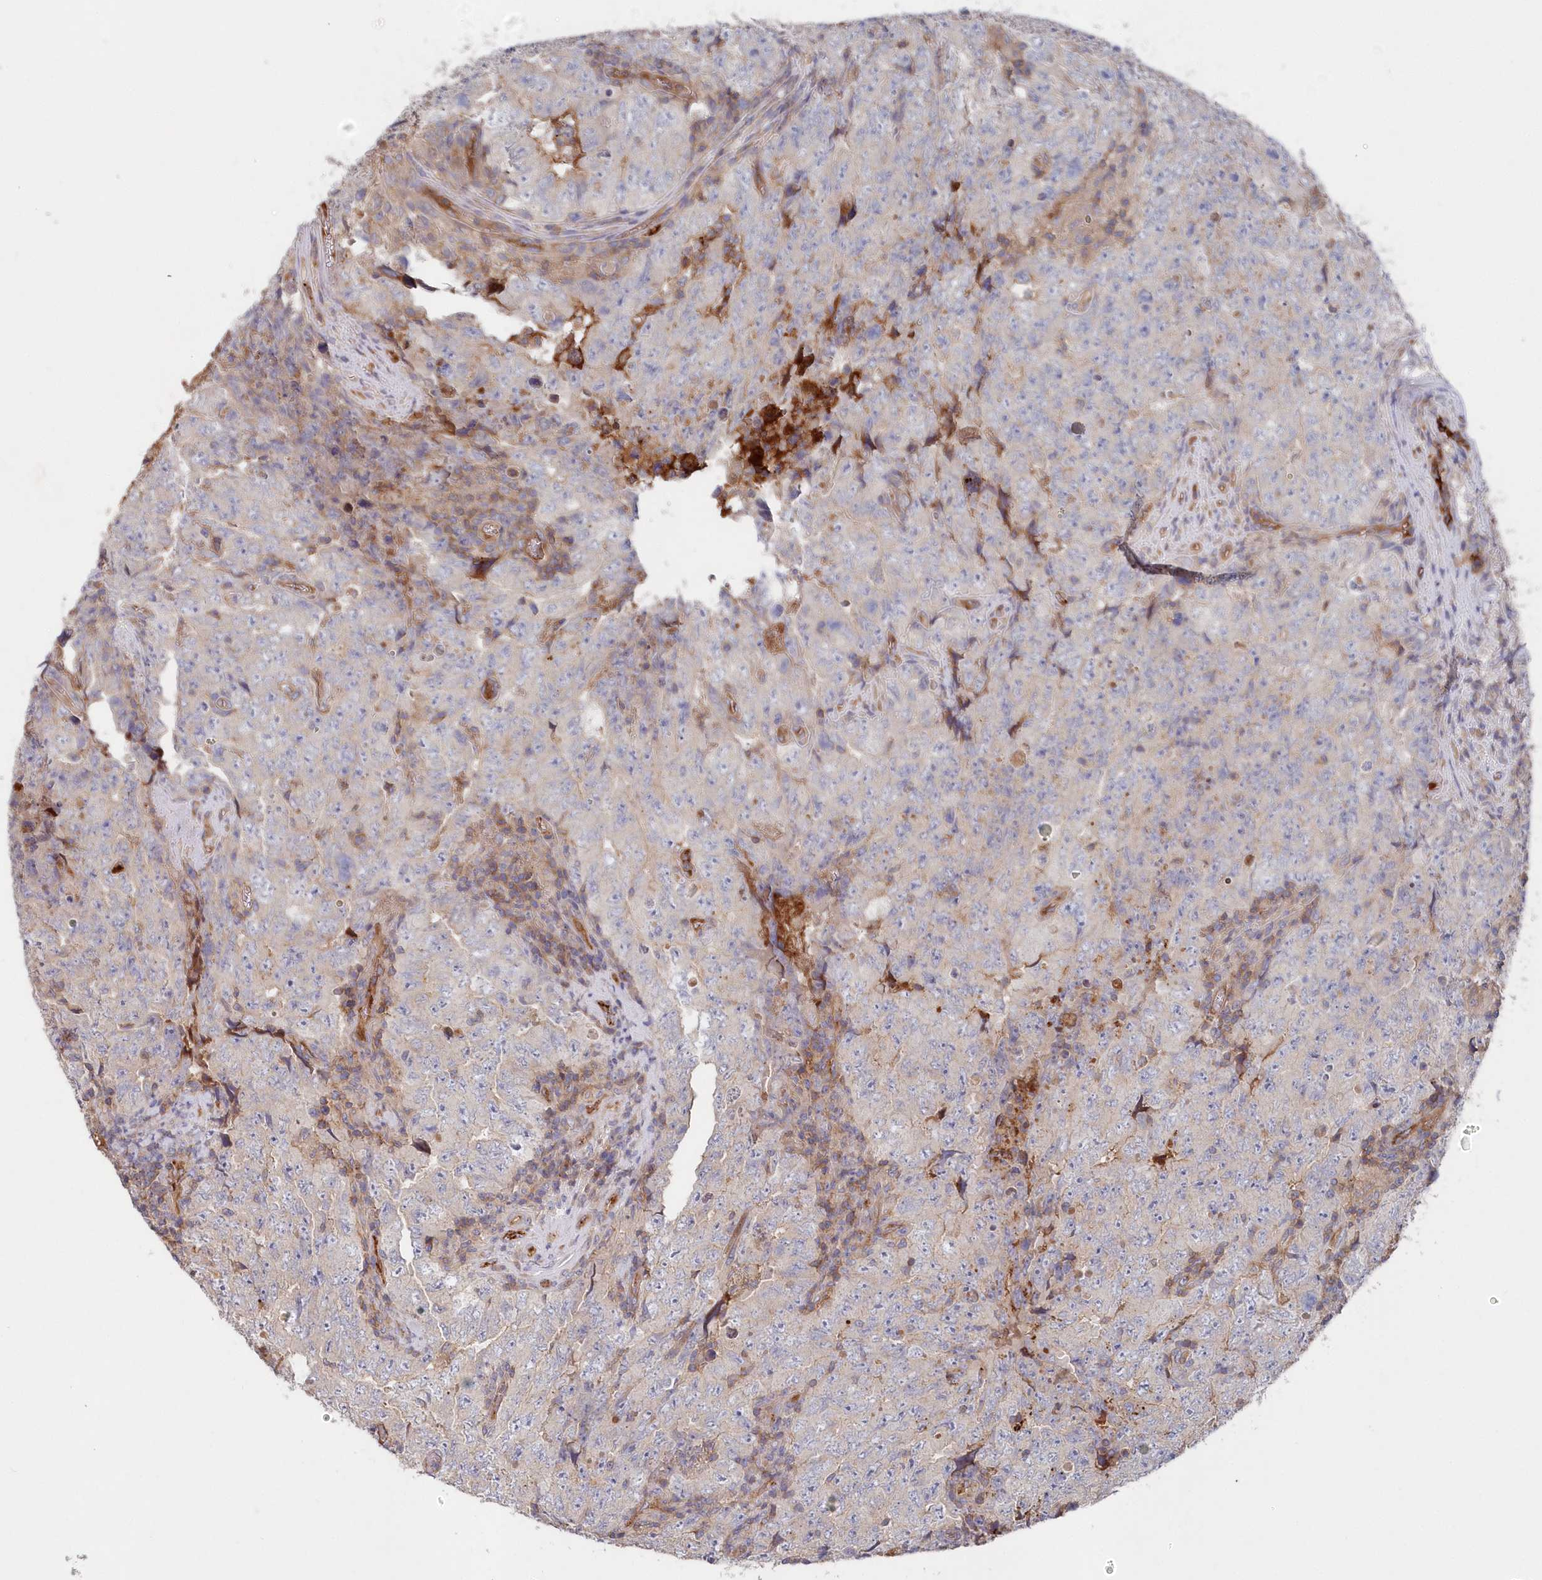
{"staining": {"intensity": "negative", "quantity": "none", "location": "none"}, "tissue": "testis cancer", "cell_type": "Tumor cells", "image_type": "cancer", "snomed": [{"axis": "morphology", "description": "Carcinoma, Embryonal, NOS"}, {"axis": "topography", "description": "Testis"}], "caption": "Testis embryonal carcinoma was stained to show a protein in brown. There is no significant positivity in tumor cells.", "gene": "ABHD14B", "patient": {"sex": "male", "age": 26}}